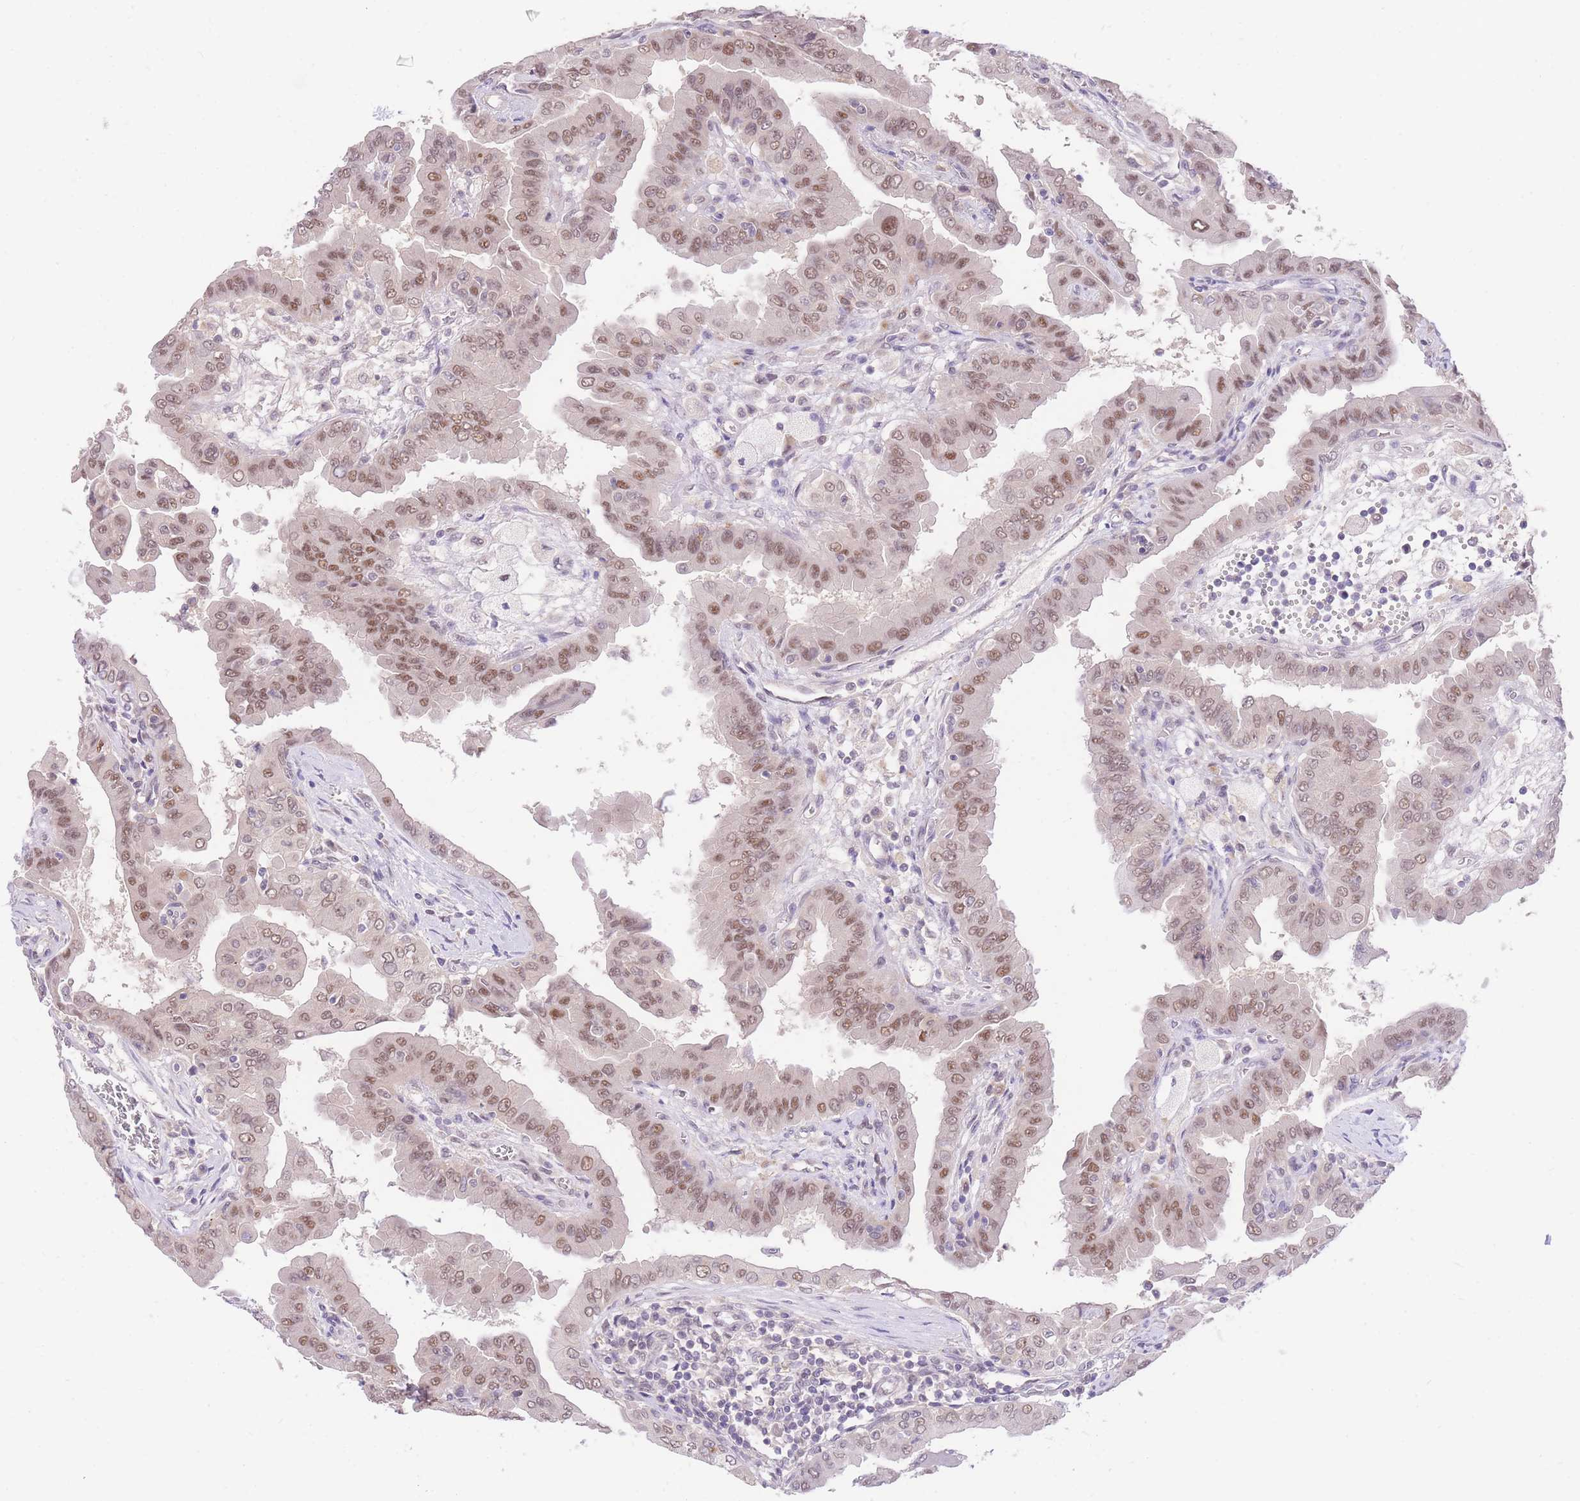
{"staining": {"intensity": "moderate", "quantity": ">75%", "location": "nuclear"}, "tissue": "thyroid cancer", "cell_type": "Tumor cells", "image_type": "cancer", "snomed": [{"axis": "morphology", "description": "Papillary adenocarcinoma, NOS"}, {"axis": "topography", "description": "Thyroid gland"}], "caption": "Thyroid papillary adenocarcinoma tissue demonstrates moderate nuclear positivity in approximately >75% of tumor cells", "gene": "UBXN7", "patient": {"sex": "male", "age": 33}}